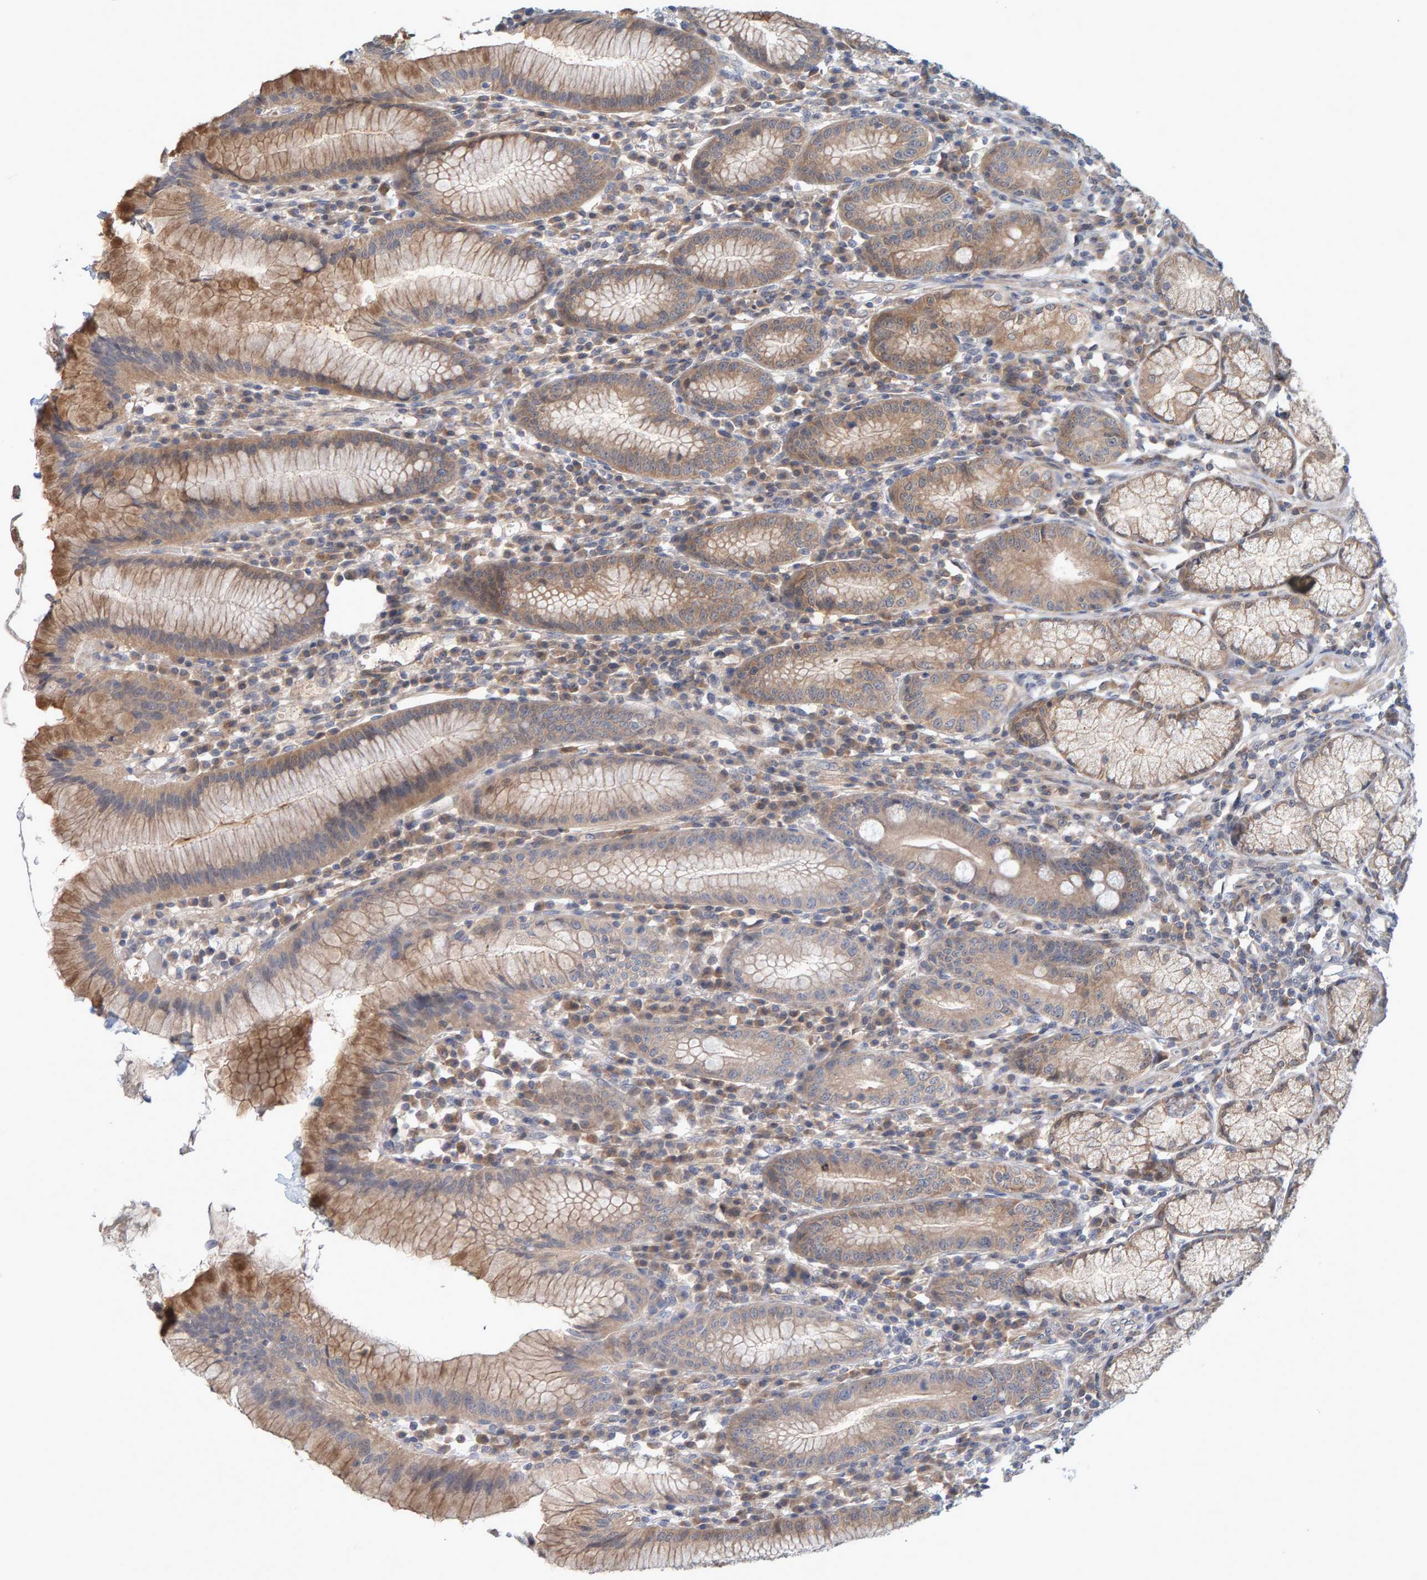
{"staining": {"intensity": "moderate", "quantity": "25%-75%", "location": "cytoplasmic/membranous"}, "tissue": "stomach", "cell_type": "Glandular cells", "image_type": "normal", "snomed": [{"axis": "morphology", "description": "Normal tissue, NOS"}, {"axis": "topography", "description": "Stomach"}], "caption": "A histopathology image of stomach stained for a protein exhibits moderate cytoplasmic/membranous brown staining in glandular cells.", "gene": "TATDN1", "patient": {"sex": "male", "age": 55}}